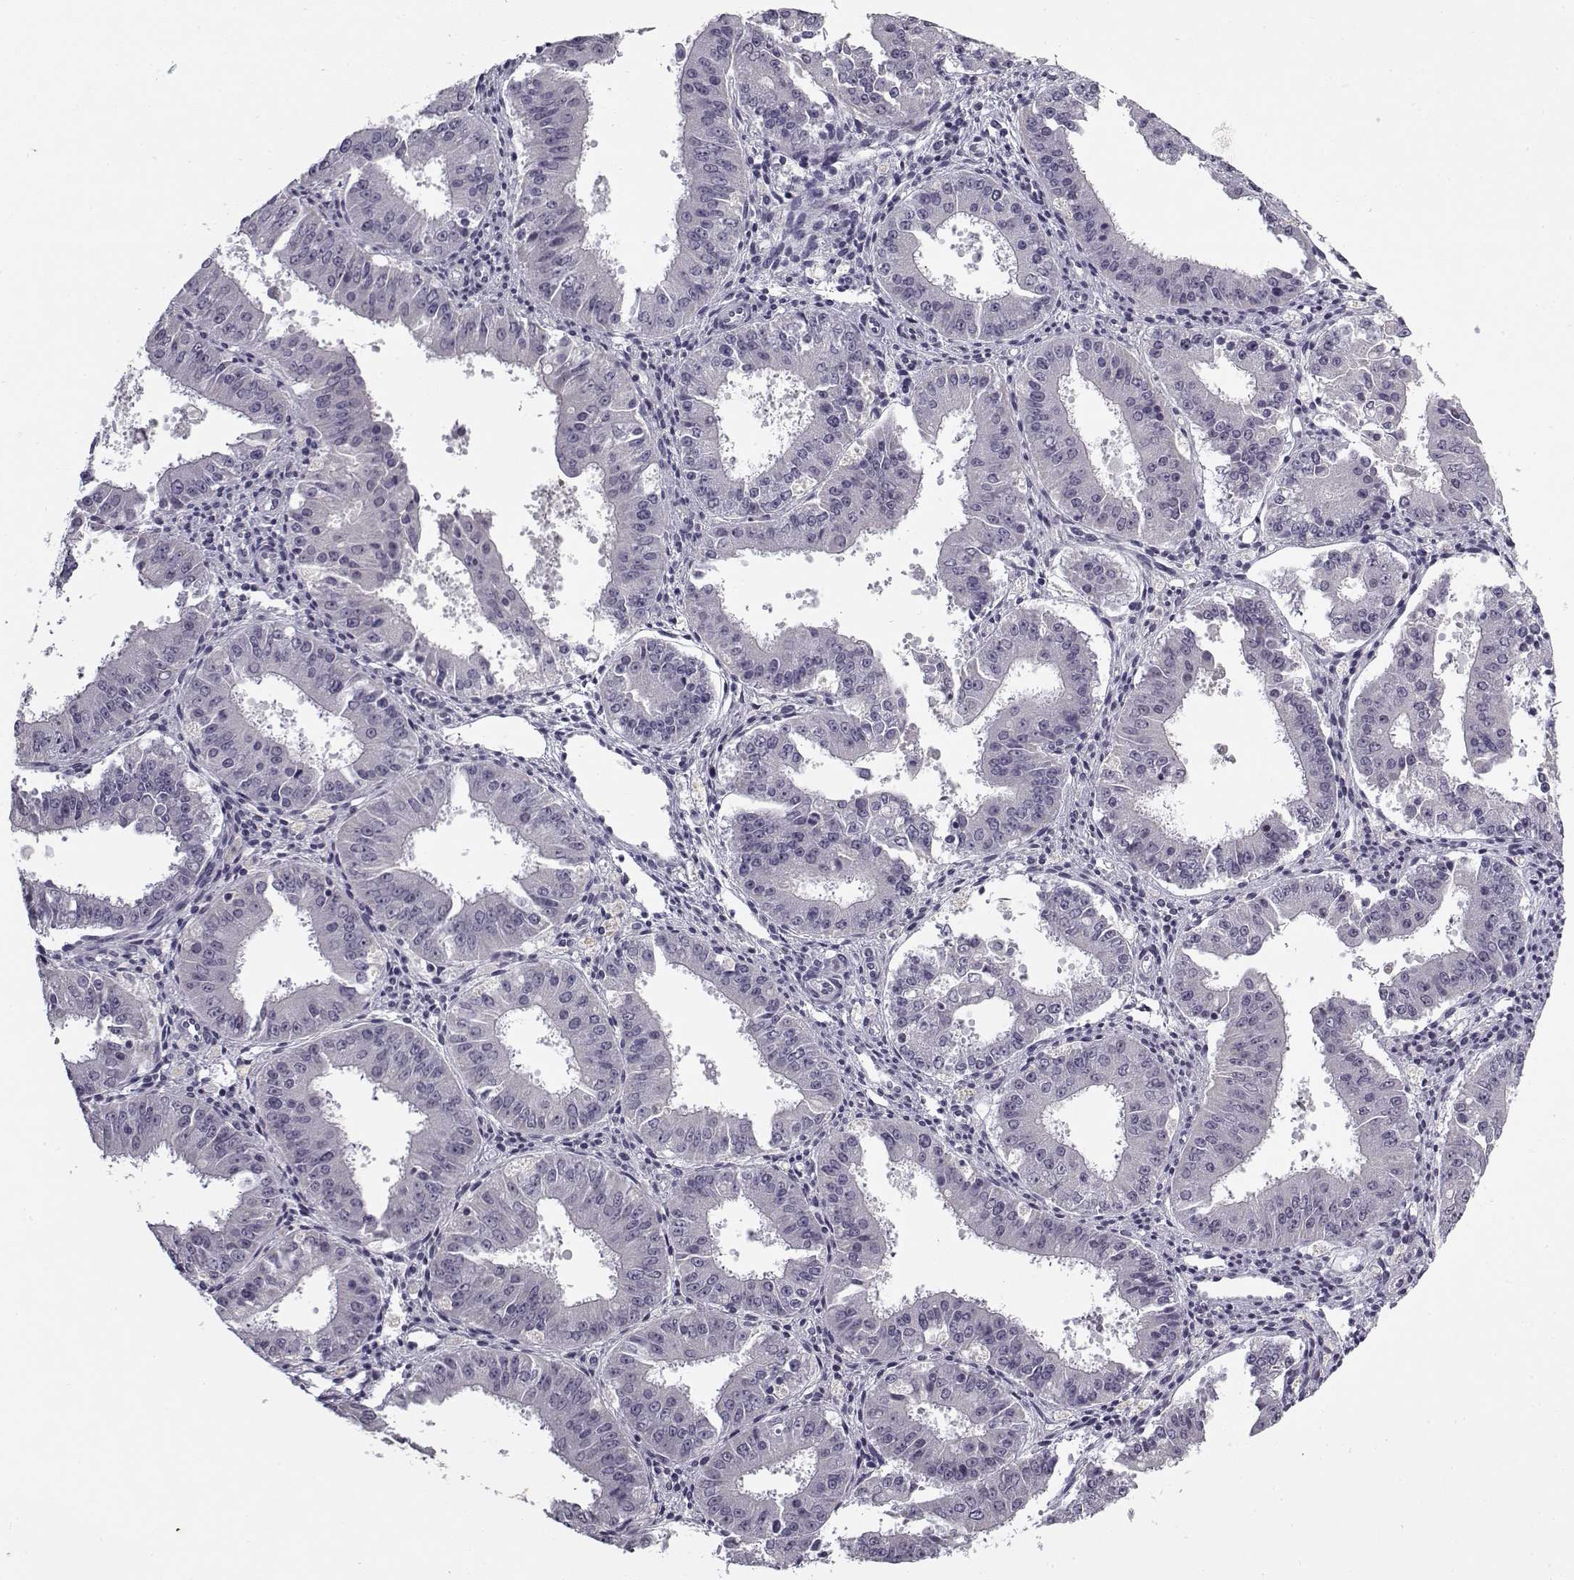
{"staining": {"intensity": "negative", "quantity": "none", "location": "none"}, "tissue": "ovarian cancer", "cell_type": "Tumor cells", "image_type": "cancer", "snomed": [{"axis": "morphology", "description": "Carcinoma, endometroid"}, {"axis": "topography", "description": "Ovary"}], "caption": "Human ovarian cancer (endometroid carcinoma) stained for a protein using IHC demonstrates no staining in tumor cells.", "gene": "SNCA", "patient": {"sex": "female", "age": 42}}